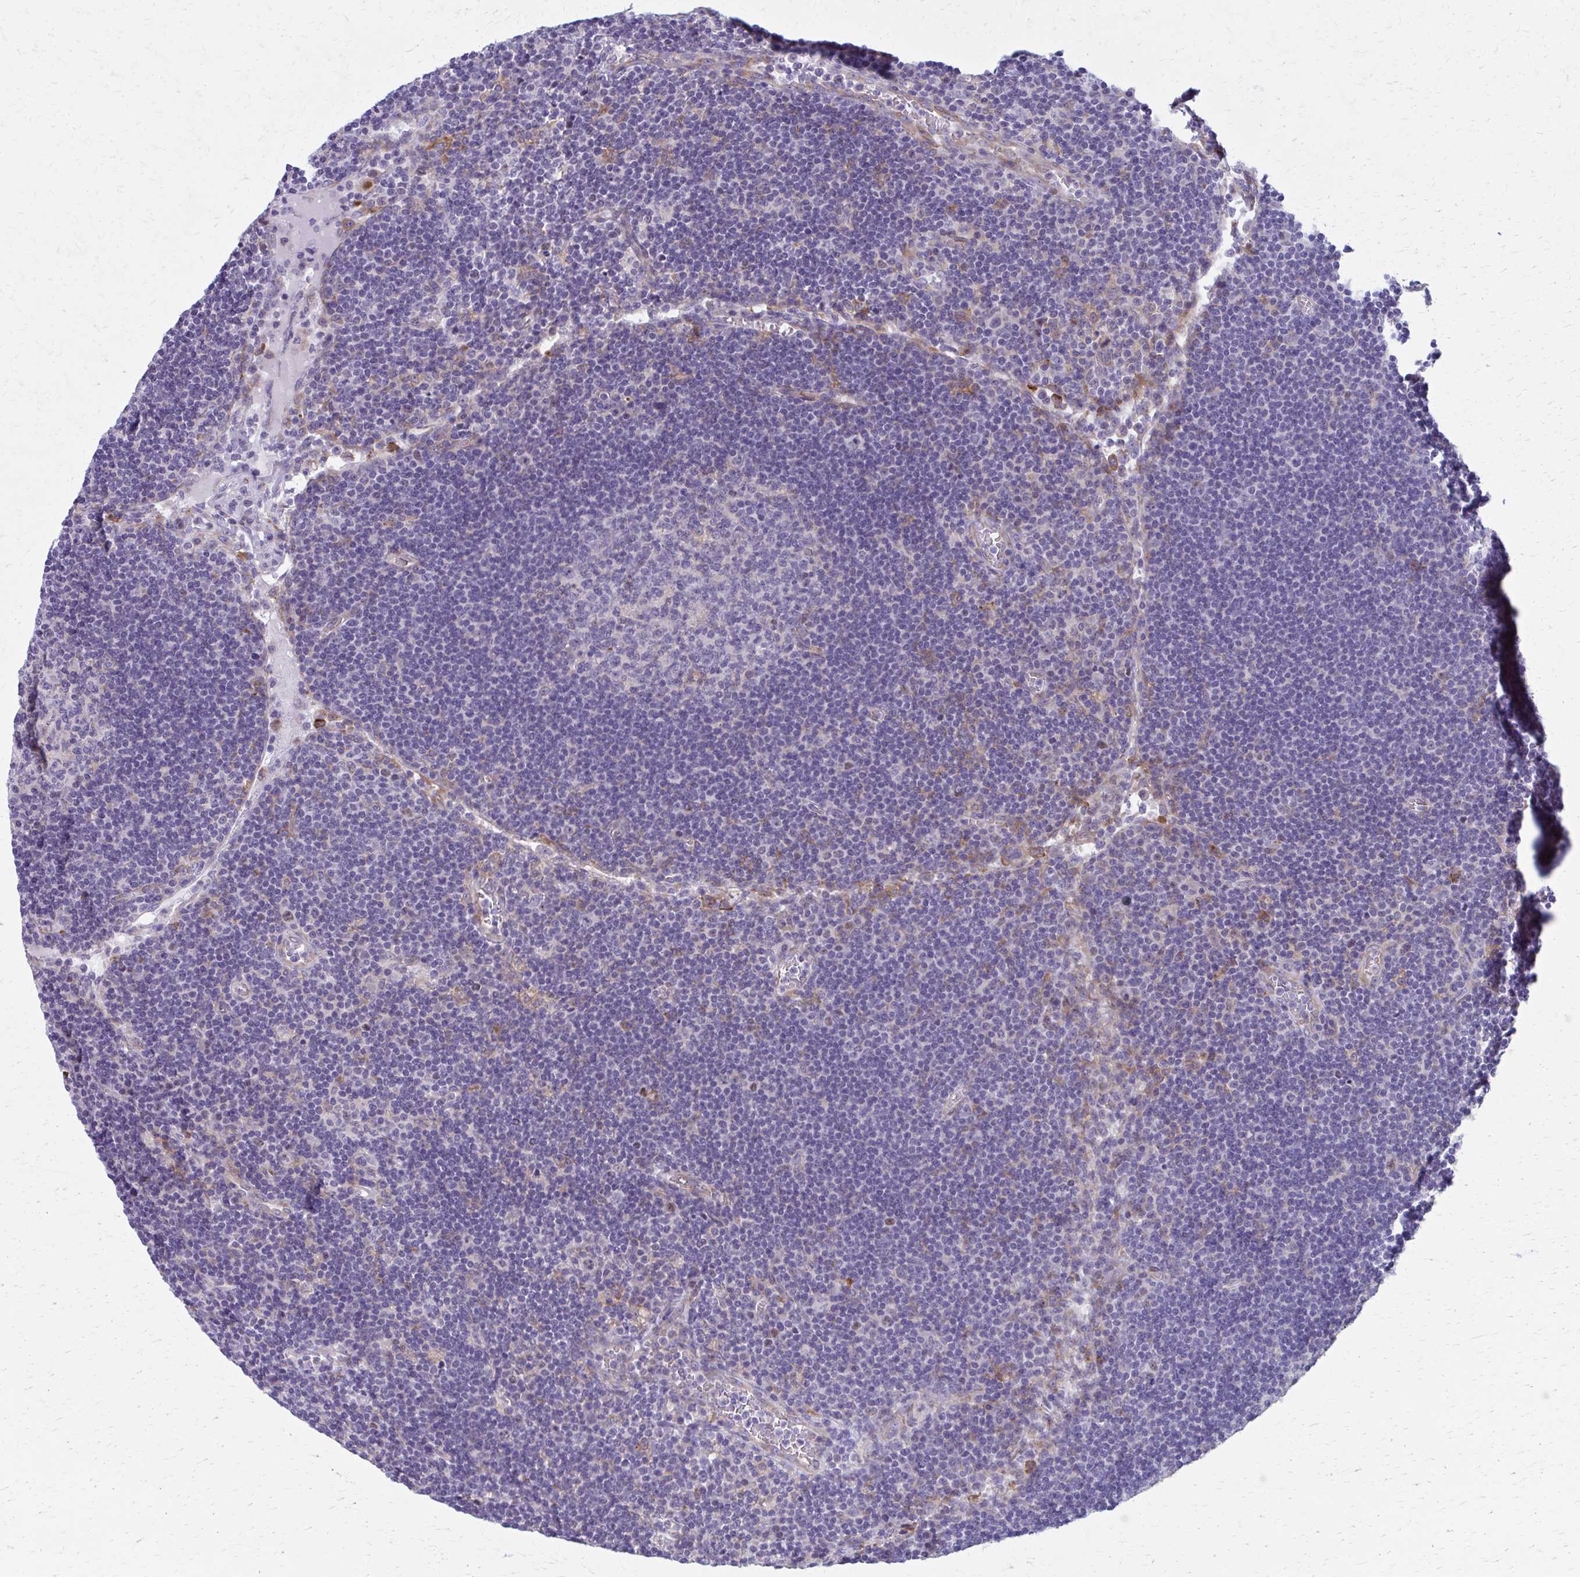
{"staining": {"intensity": "negative", "quantity": "none", "location": "none"}, "tissue": "lymph node", "cell_type": "Germinal center cells", "image_type": "normal", "snomed": [{"axis": "morphology", "description": "Normal tissue, NOS"}, {"axis": "topography", "description": "Lymph node"}], "caption": "An image of human lymph node is negative for staining in germinal center cells. Brightfield microscopy of immunohistochemistry (IHC) stained with DAB (brown) and hematoxylin (blue), captured at high magnification.", "gene": "SPATS2L", "patient": {"sex": "male", "age": 67}}